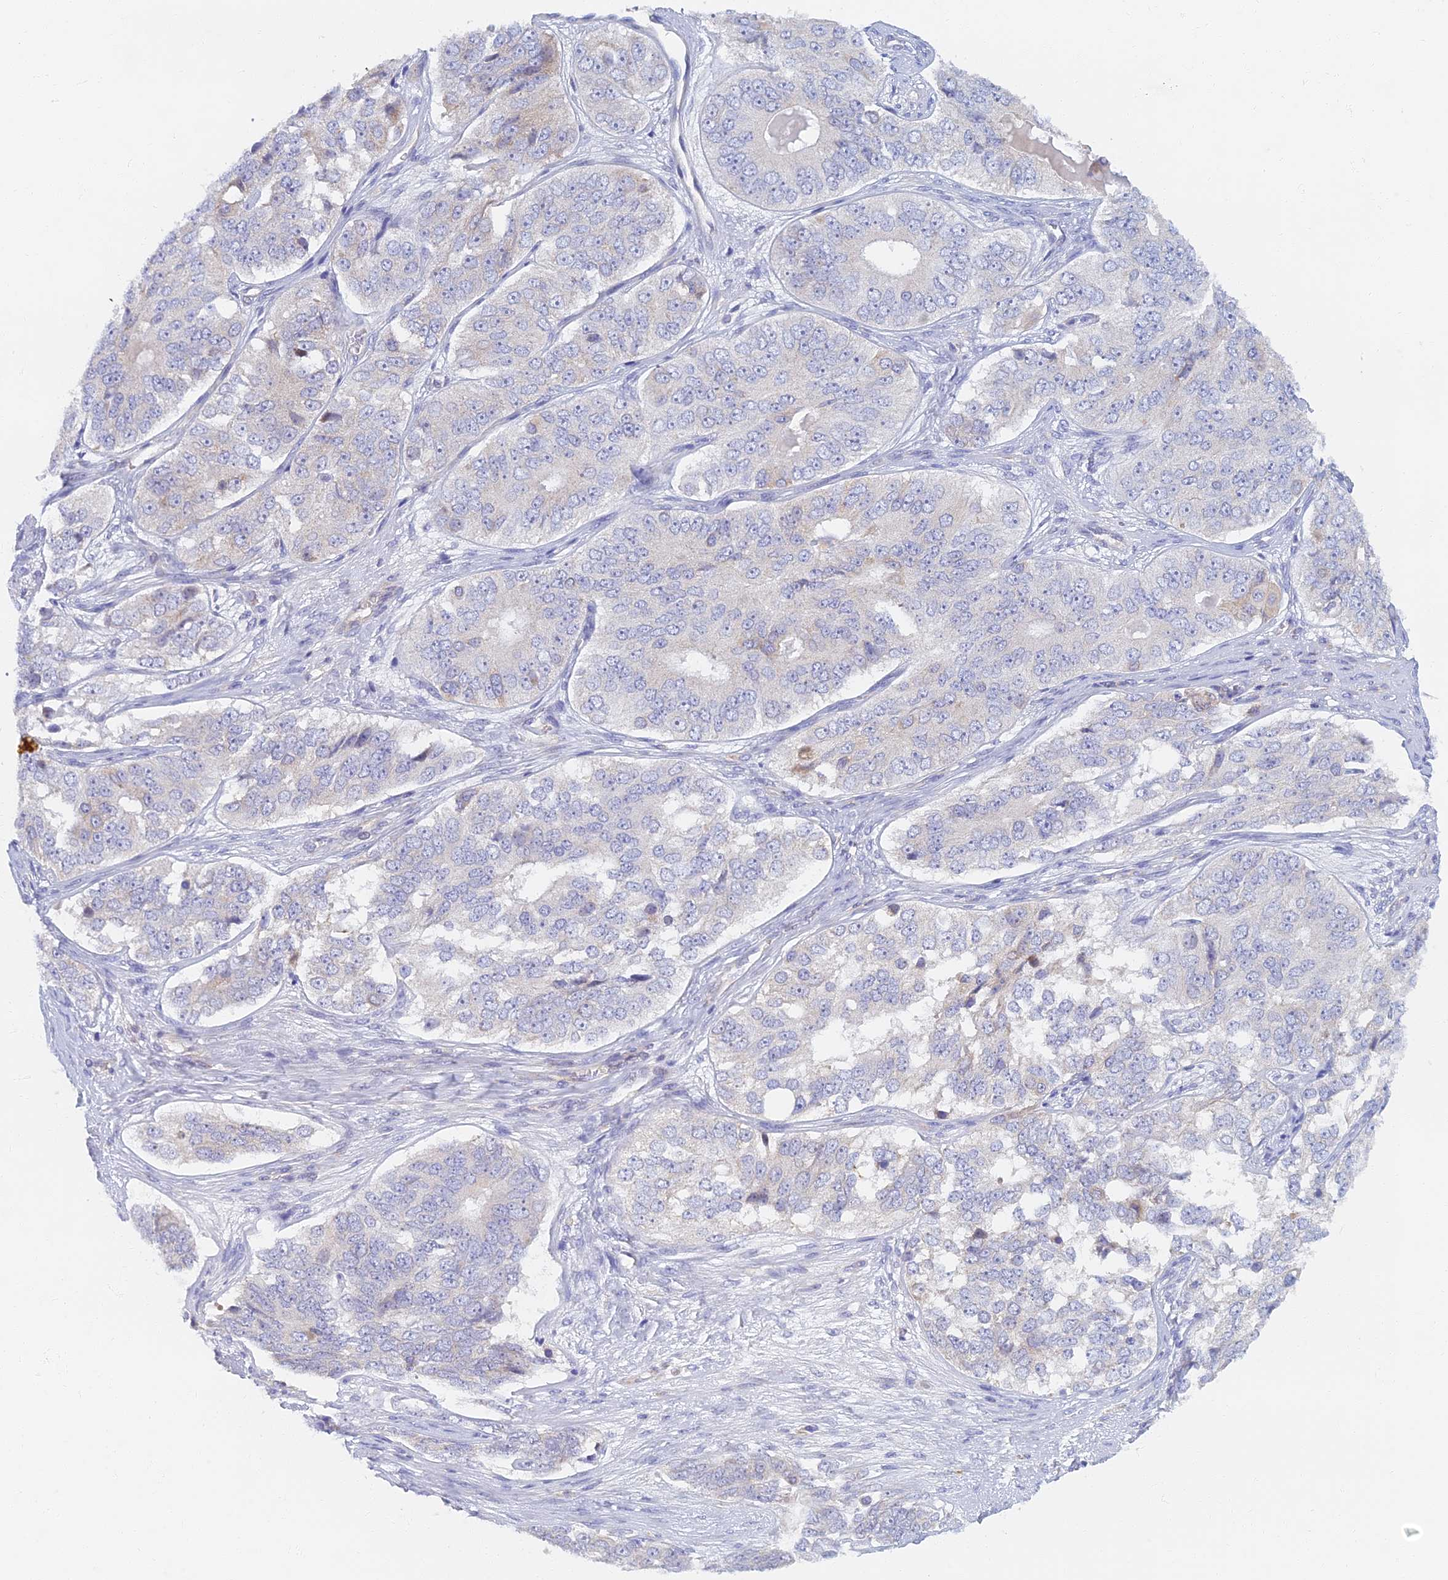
{"staining": {"intensity": "negative", "quantity": "none", "location": "none"}, "tissue": "ovarian cancer", "cell_type": "Tumor cells", "image_type": "cancer", "snomed": [{"axis": "morphology", "description": "Carcinoma, endometroid"}, {"axis": "topography", "description": "Ovary"}], "caption": "This is an immunohistochemistry (IHC) histopathology image of ovarian endometroid carcinoma. There is no staining in tumor cells.", "gene": "TMEM44", "patient": {"sex": "female", "age": 51}}